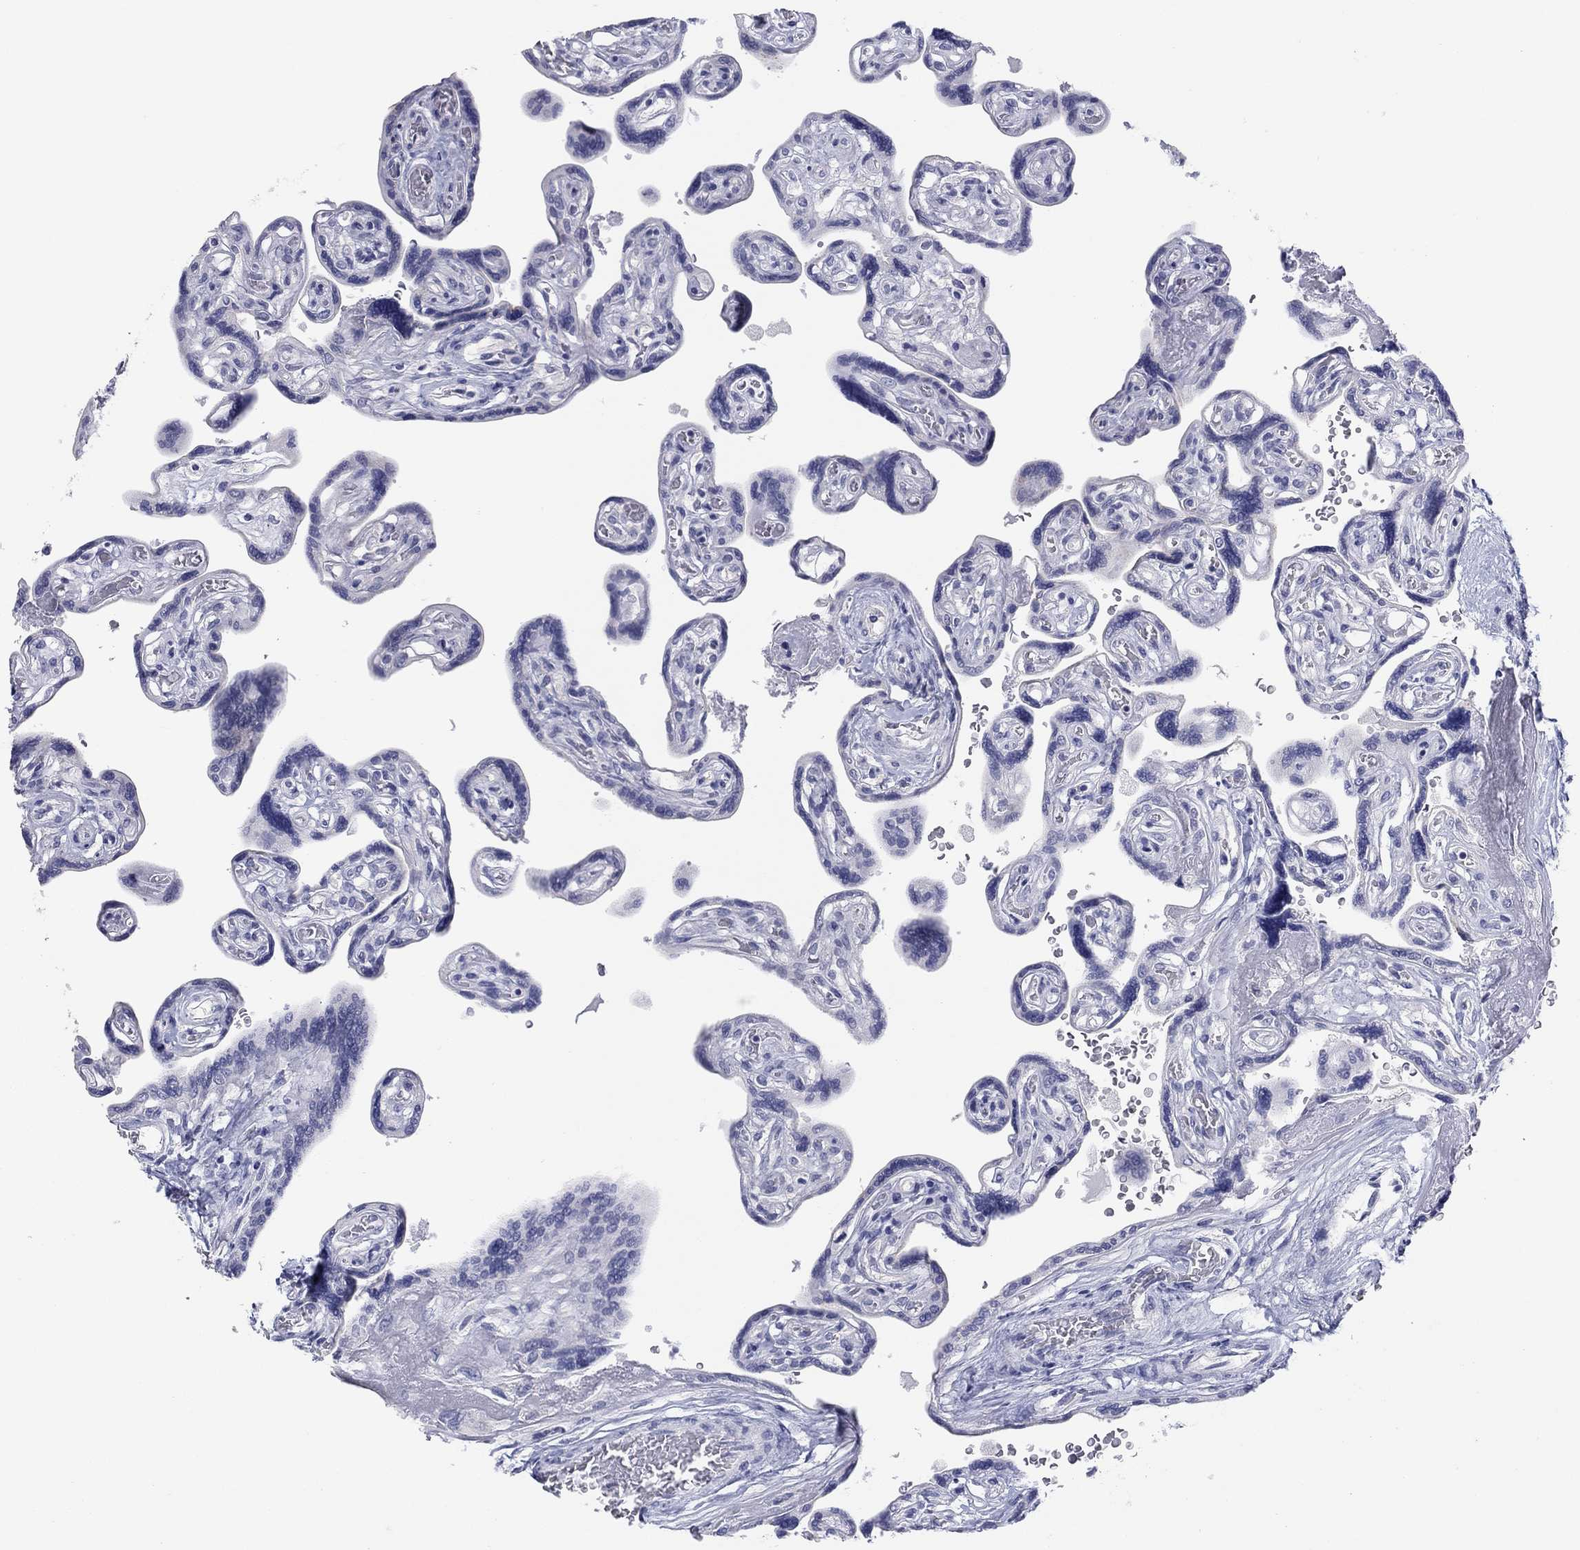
{"staining": {"intensity": "negative", "quantity": "none", "location": "none"}, "tissue": "placenta", "cell_type": "Decidual cells", "image_type": "normal", "snomed": [{"axis": "morphology", "description": "Normal tissue, NOS"}, {"axis": "topography", "description": "Placenta"}], "caption": "Protein analysis of benign placenta shows no significant expression in decidual cells. (DAB IHC visualized using brightfield microscopy, high magnification).", "gene": "CPNE6", "patient": {"sex": "female", "age": 32}}